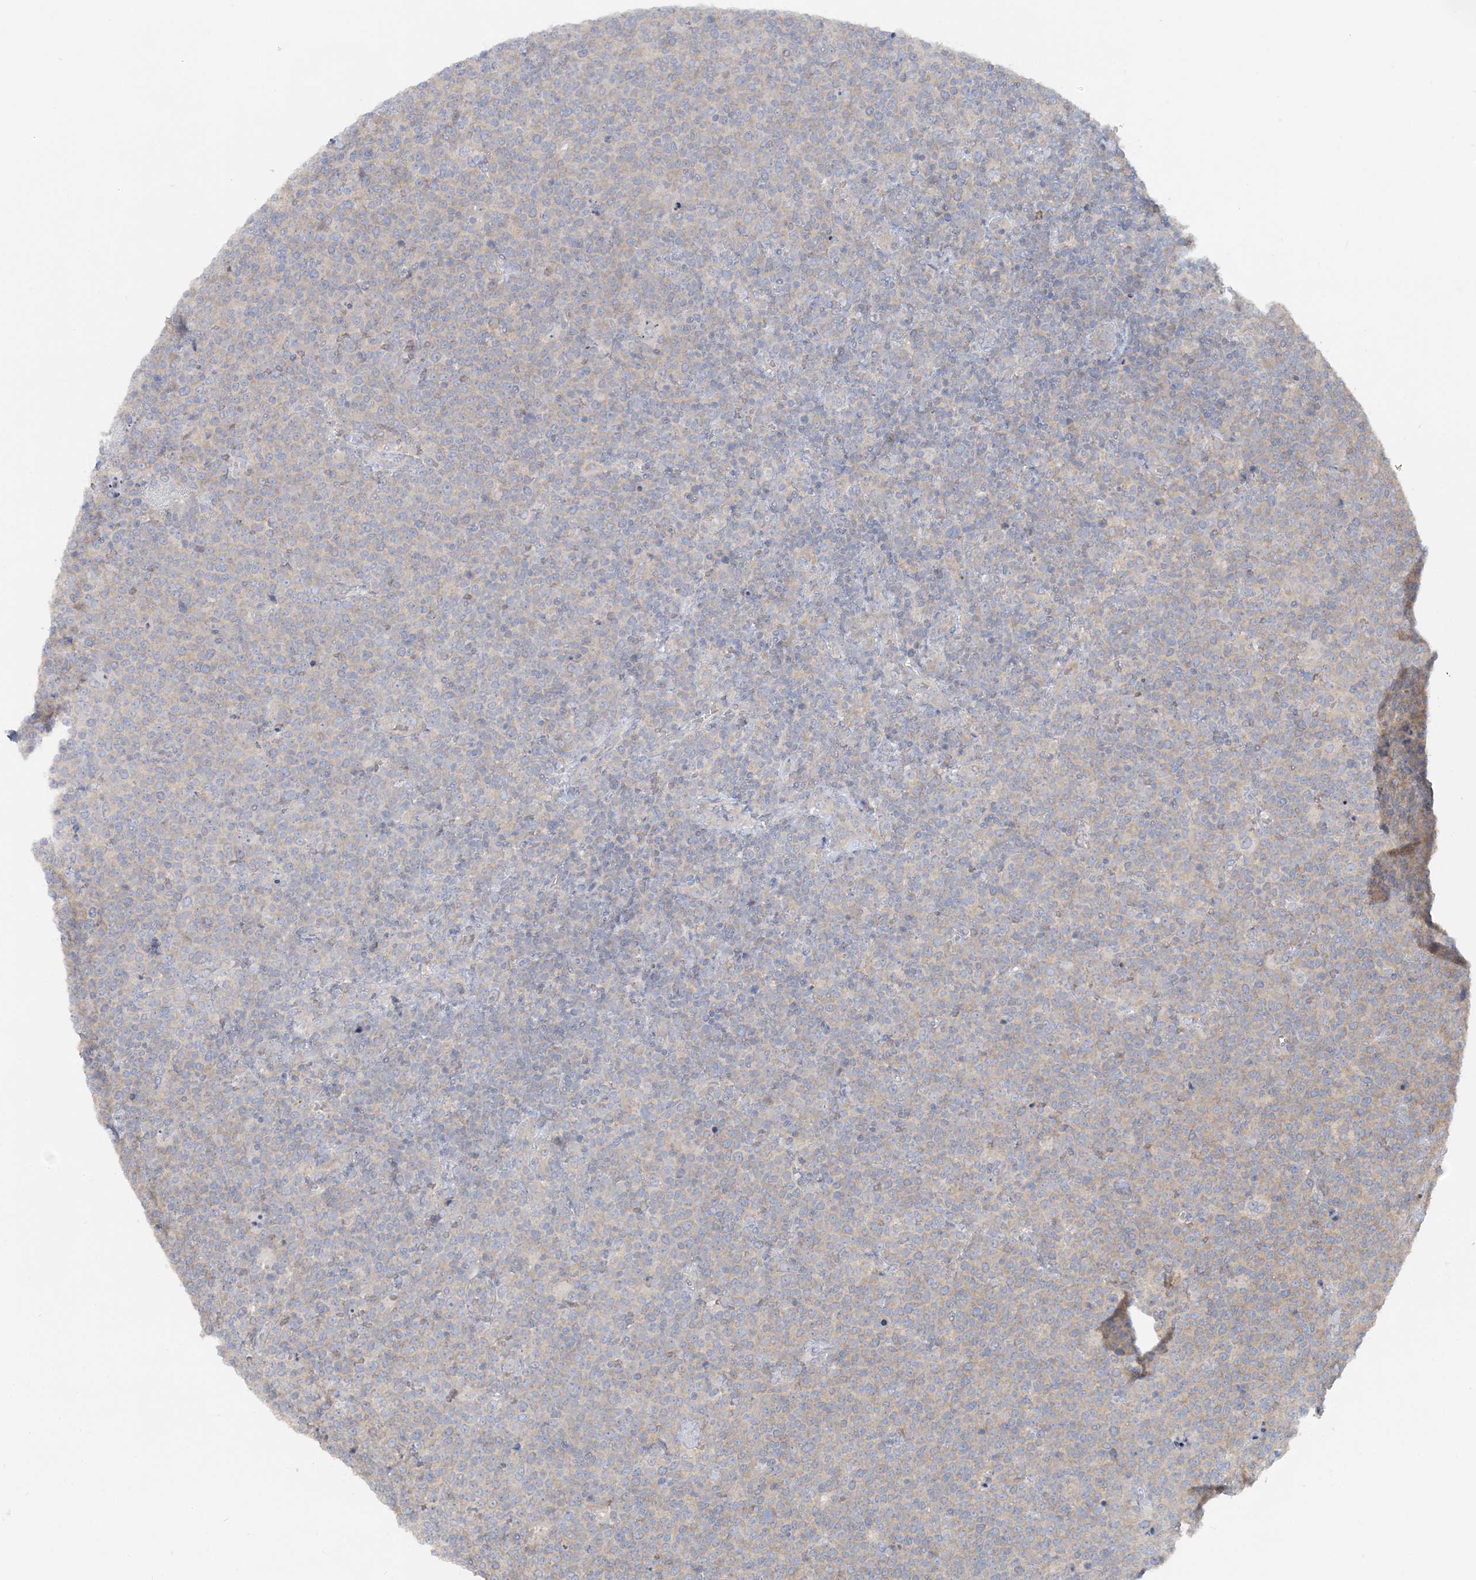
{"staining": {"intensity": "negative", "quantity": "none", "location": "none"}, "tissue": "lymphoma", "cell_type": "Tumor cells", "image_type": "cancer", "snomed": [{"axis": "morphology", "description": "Malignant lymphoma, non-Hodgkin's type, High grade"}, {"axis": "topography", "description": "Lymph node"}], "caption": "The micrograph demonstrates no staining of tumor cells in malignant lymphoma, non-Hodgkin's type (high-grade).", "gene": "TBC1D5", "patient": {"sex": "male", "age": 61}}